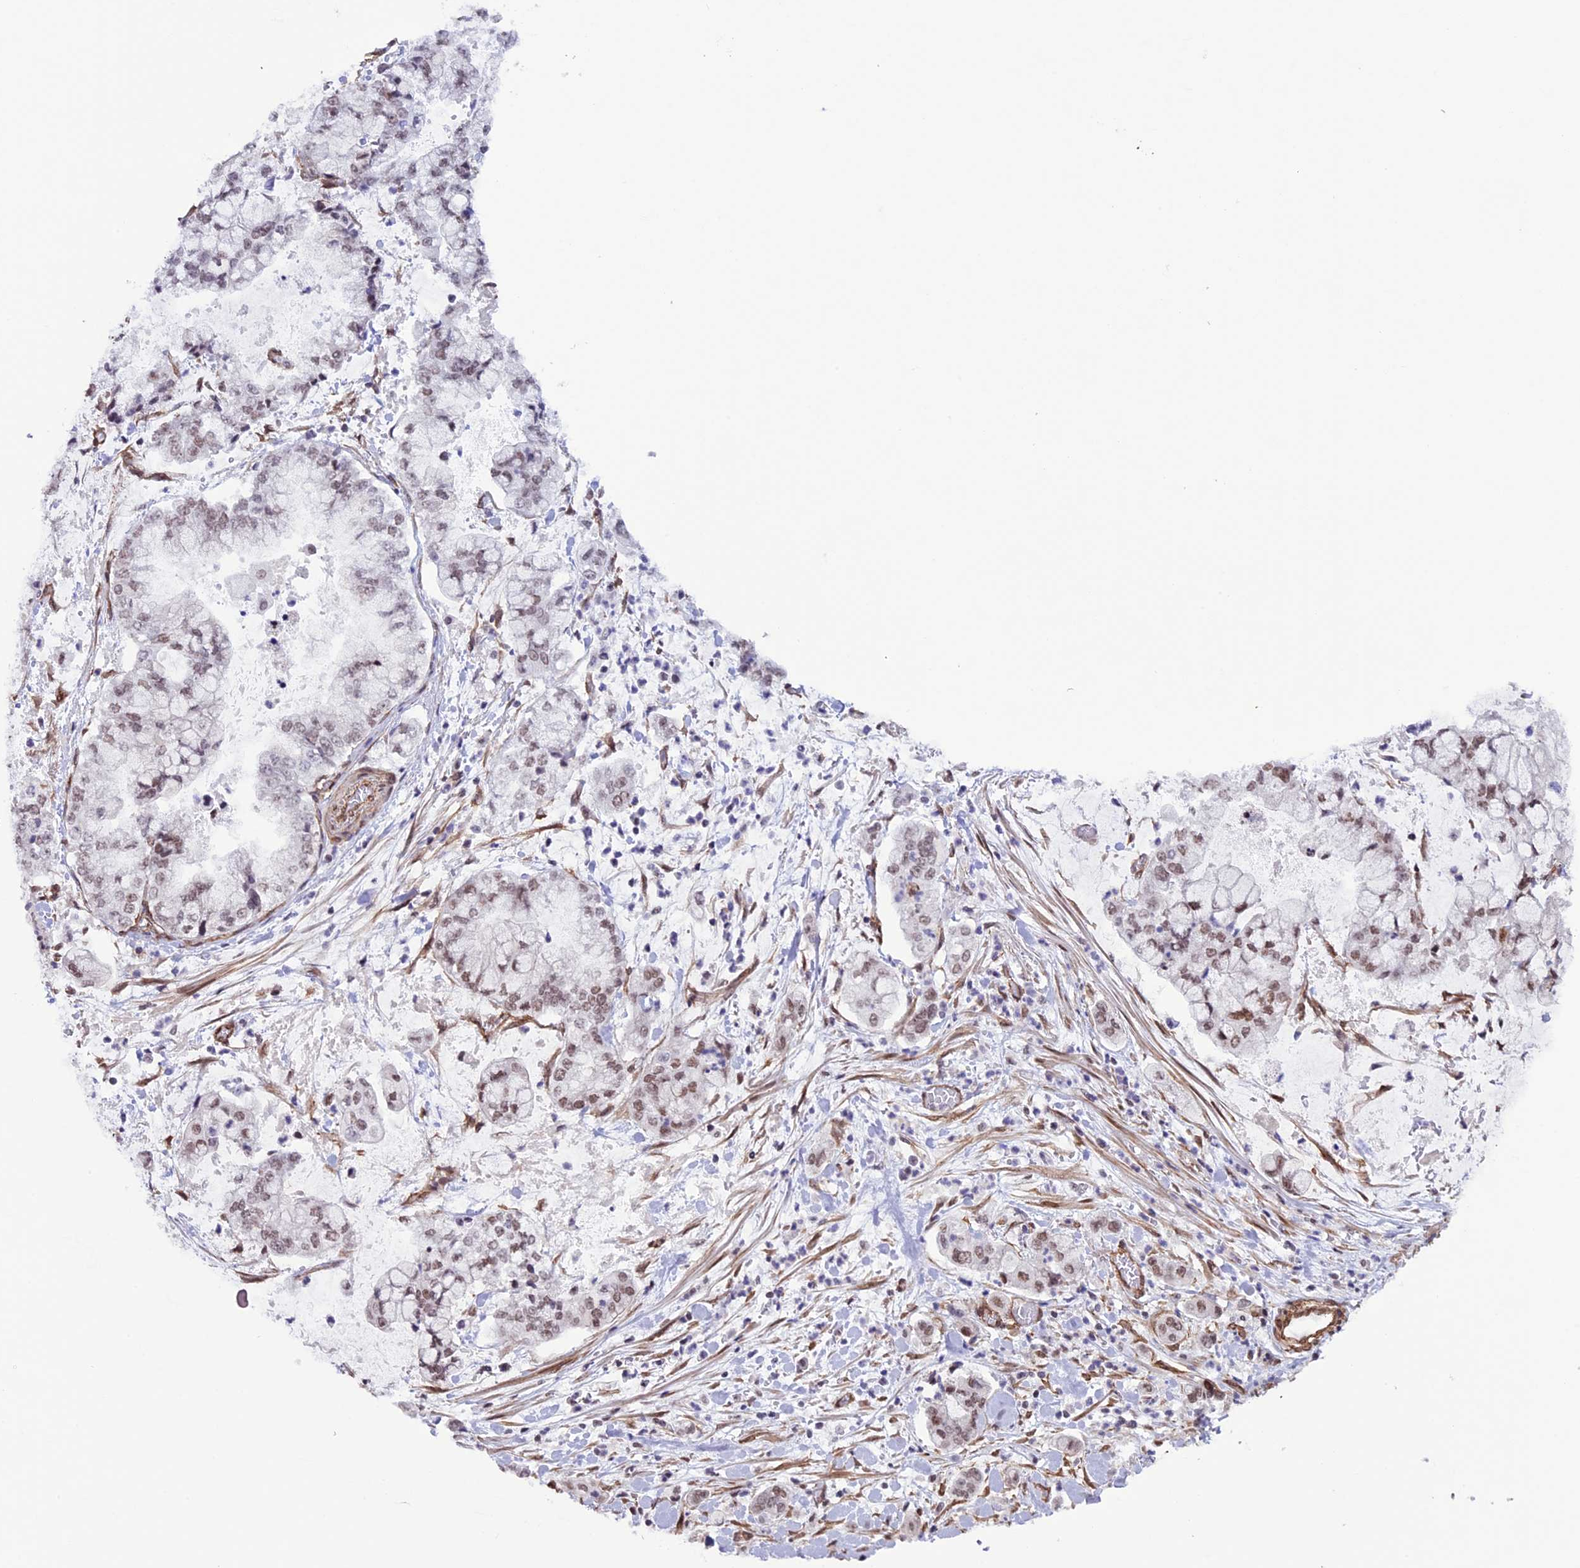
{"staining": {"intensity": "weak", "quantity": ">75%", "location": "nuclear"}, "tissue": "stomach cancer", "cell_type": "Tumor cells", "image_type": "cancer", "snomed": [{"axis": "morphology", "description": "Adenocarcinoma, NOS"}, {"axis": "topography", "description": "Stomach"}], "caption": "Immunohistochemical staining of adenocarcinoma (stomach) shows low levels of weak nuclear staining in approximately >75% of tumor cells.", "gene": "MPHOSPH8", "patient": {"sex": "male", "age": 76}}